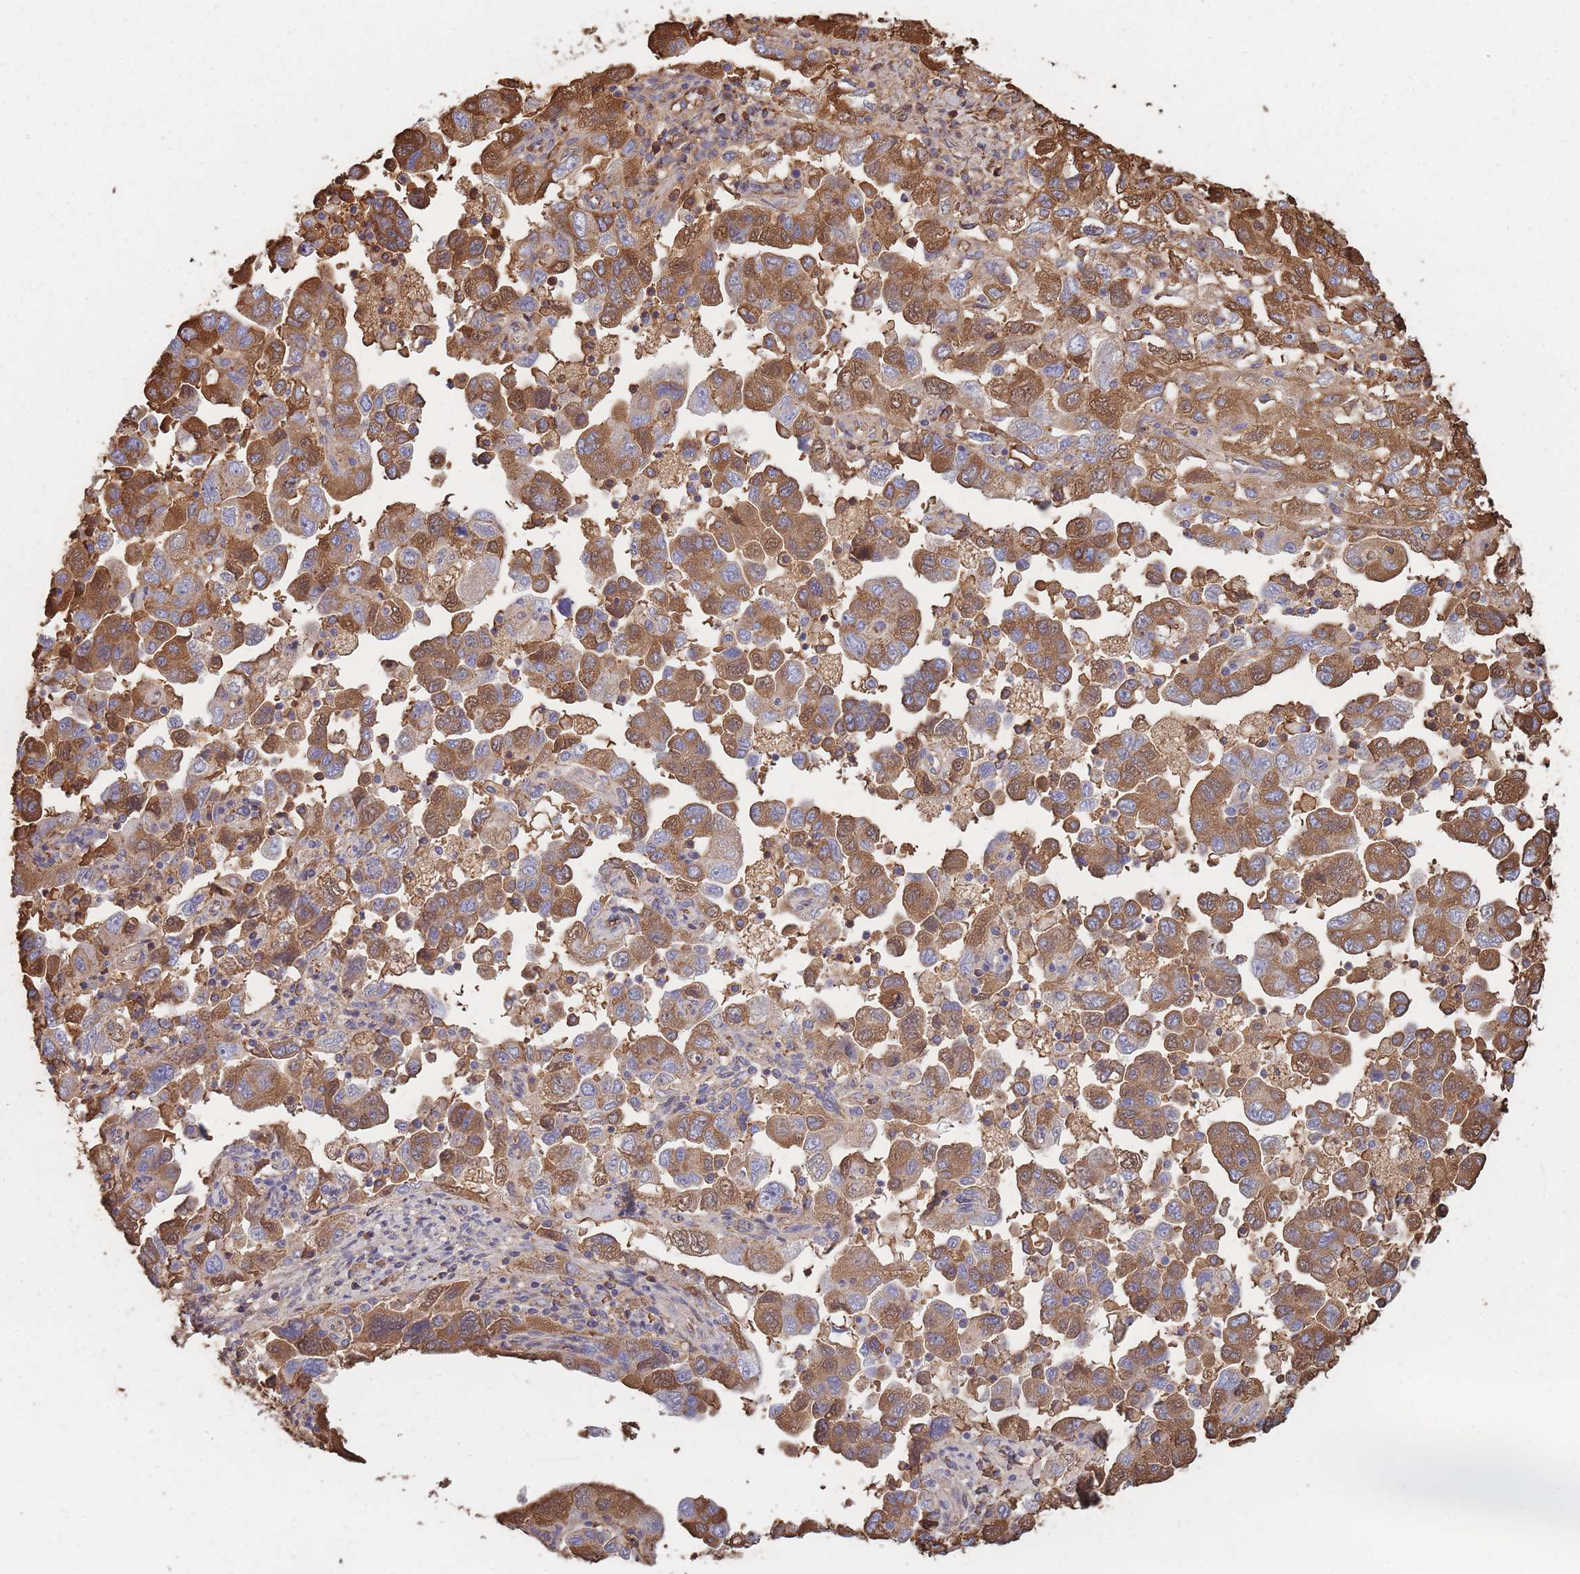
{"staining": {"intensity": "moderate", "quantity": ">75%", "location": "cytoplasmic/membranous"}, "tissue": "ovarian cancer", "cell_type": "Tumor cells", "image_type": "cancer", "snomed": [{"axis": "morphology", "description": "Carcinoma, NOS"}, {"axis": "morphology", "description": "Cystadenocarcinoma, serous, NOS"}, {"axis": "topography", "description": "Ovary"}], "caption": "Approximately >75% of tumor cells in human ovarian cancer (serous cystadenocarcinoma) show moderate cytoplasmic/membranous protein staining as visualized by brown immunohistochemical staining.", "gene": "KAT2A", "patient": {"sex": "female", "age": 69}}